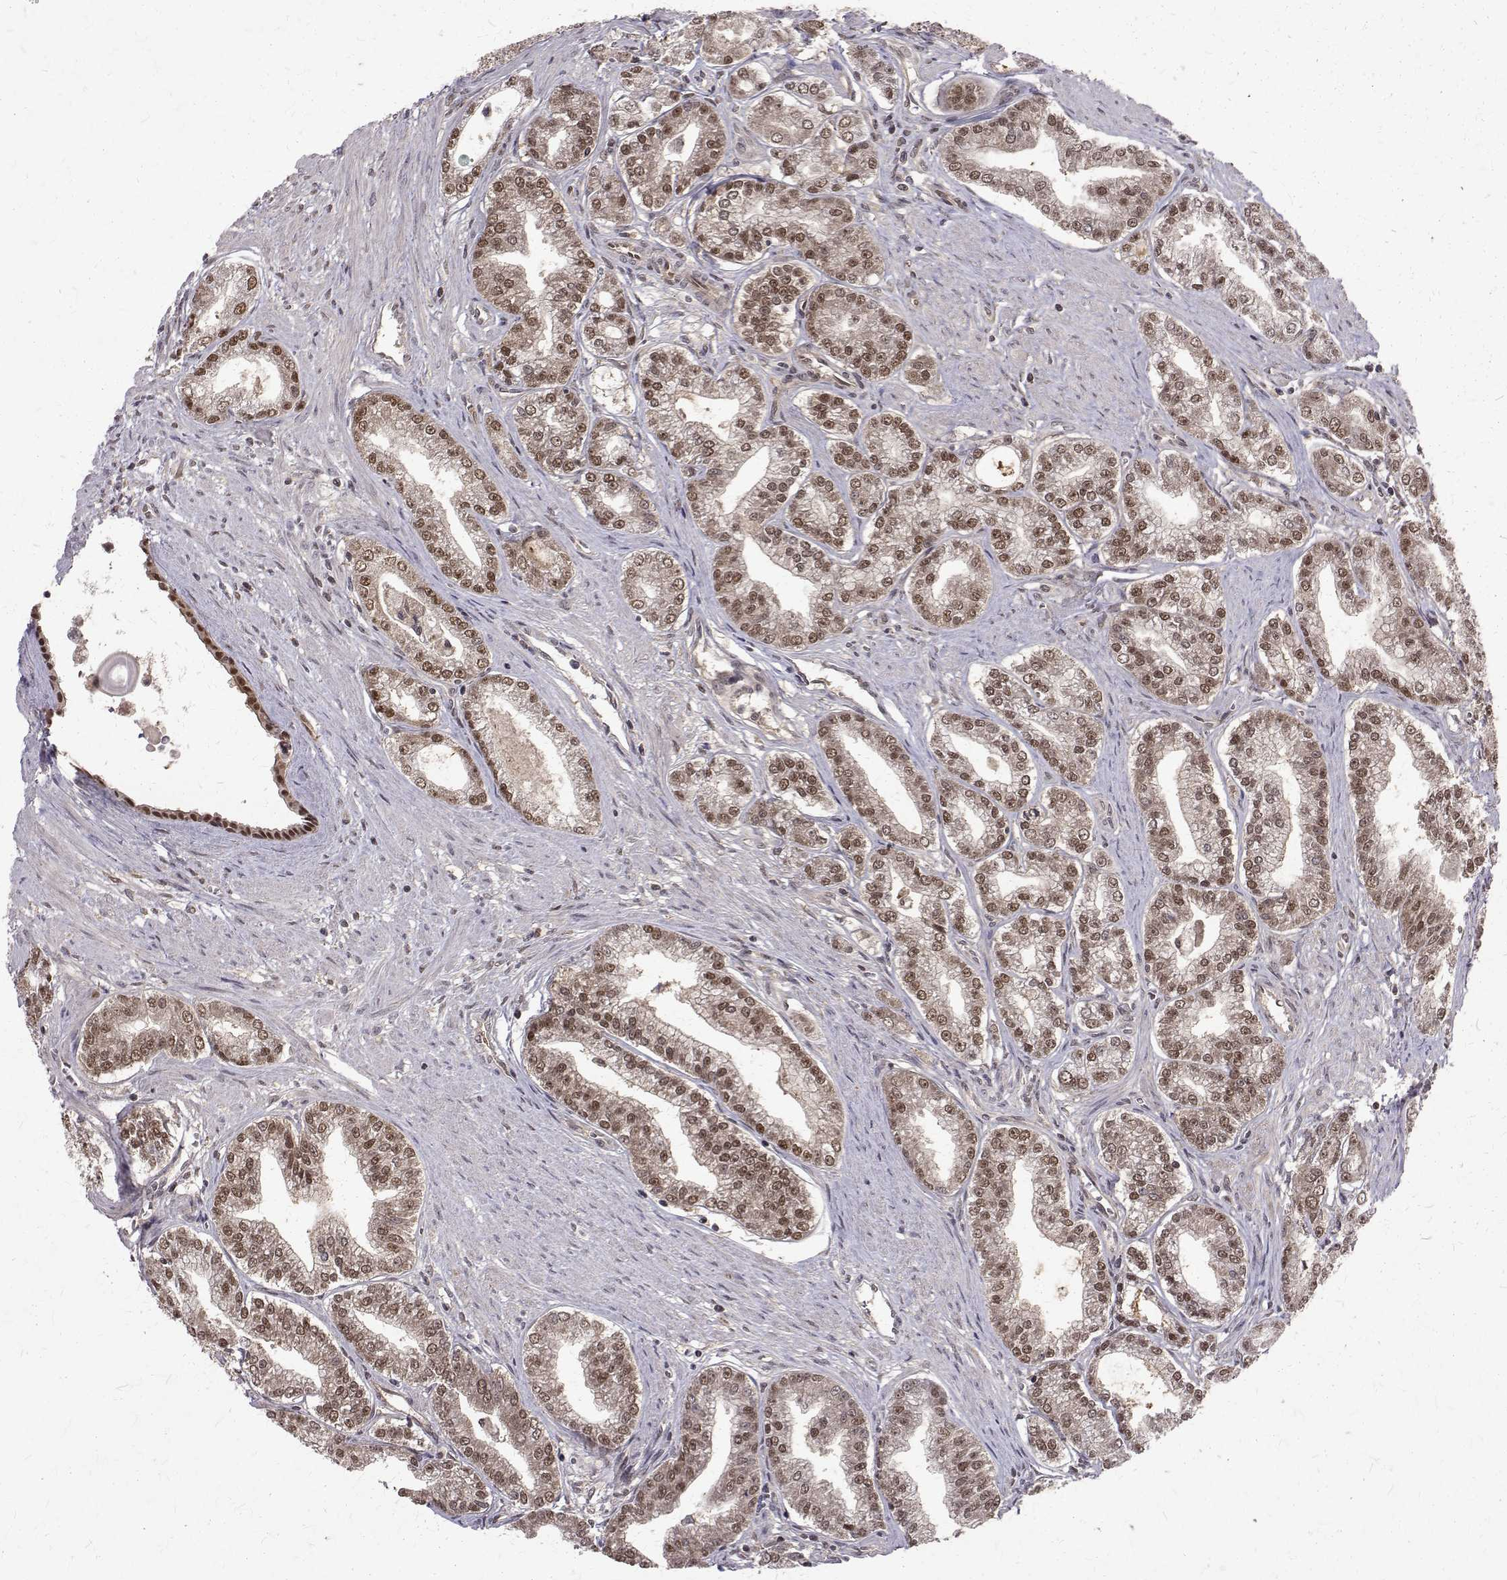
{"staining": {"intensity": "moderate", "quantity": ">75%", "location": "cytoplasmic/membranous,nuclear"}, "tissue": "prostate cancer", "cell_type": "Tumor cells", "image_type": "cancer", "snomed": [{"axis": "morphology", "description": "Adenocarcinoma, NOS"}, {"axis": "topography", "description": "Prostate"}], "caption": "Immunohistochemical staining of prostate adenocarcinoma shows medium levels of moderate cytoplasmic/membranous and nuclear positivity in about >75% of tumor cells.", "gene": "NIF3L1", "patient": {"sex": "male", "age": 71}}